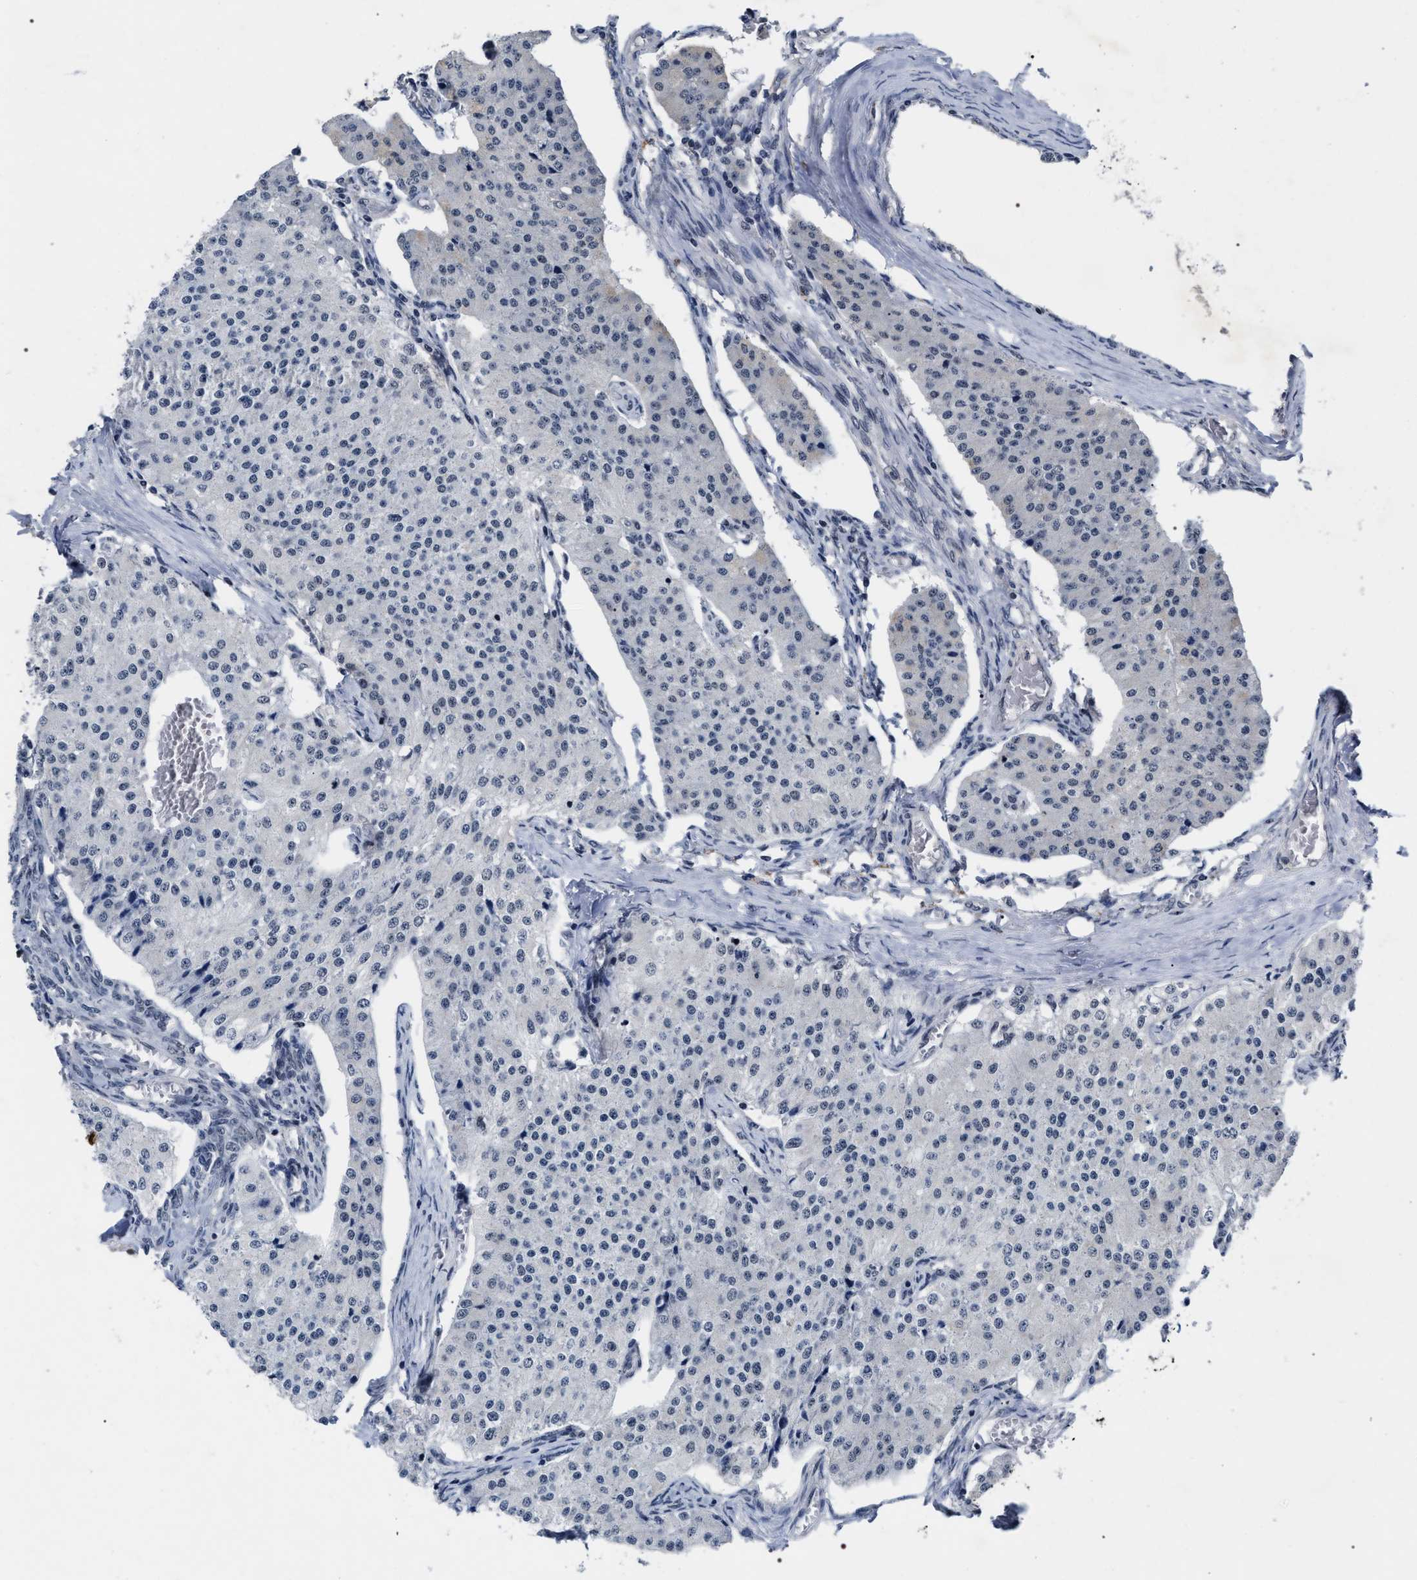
{"staining": {"intensity": "negative", "quantity": "none", "location": "none"}, "tissue": "carcinoid", "cell_type": "Tumor cells", "image_type": "cancer", "snomed": [{"axis": "morphology", "description": "Carcinoid, malignant, NOS"}, {"axis": "topography", "description": "Colon"}], "caption": "The photomicrograph demonstrates no significant expression in tumor cells of malignant carcinoid.", "gene": "RRP1B", "patient": {"sex": "female", "age": 52}}